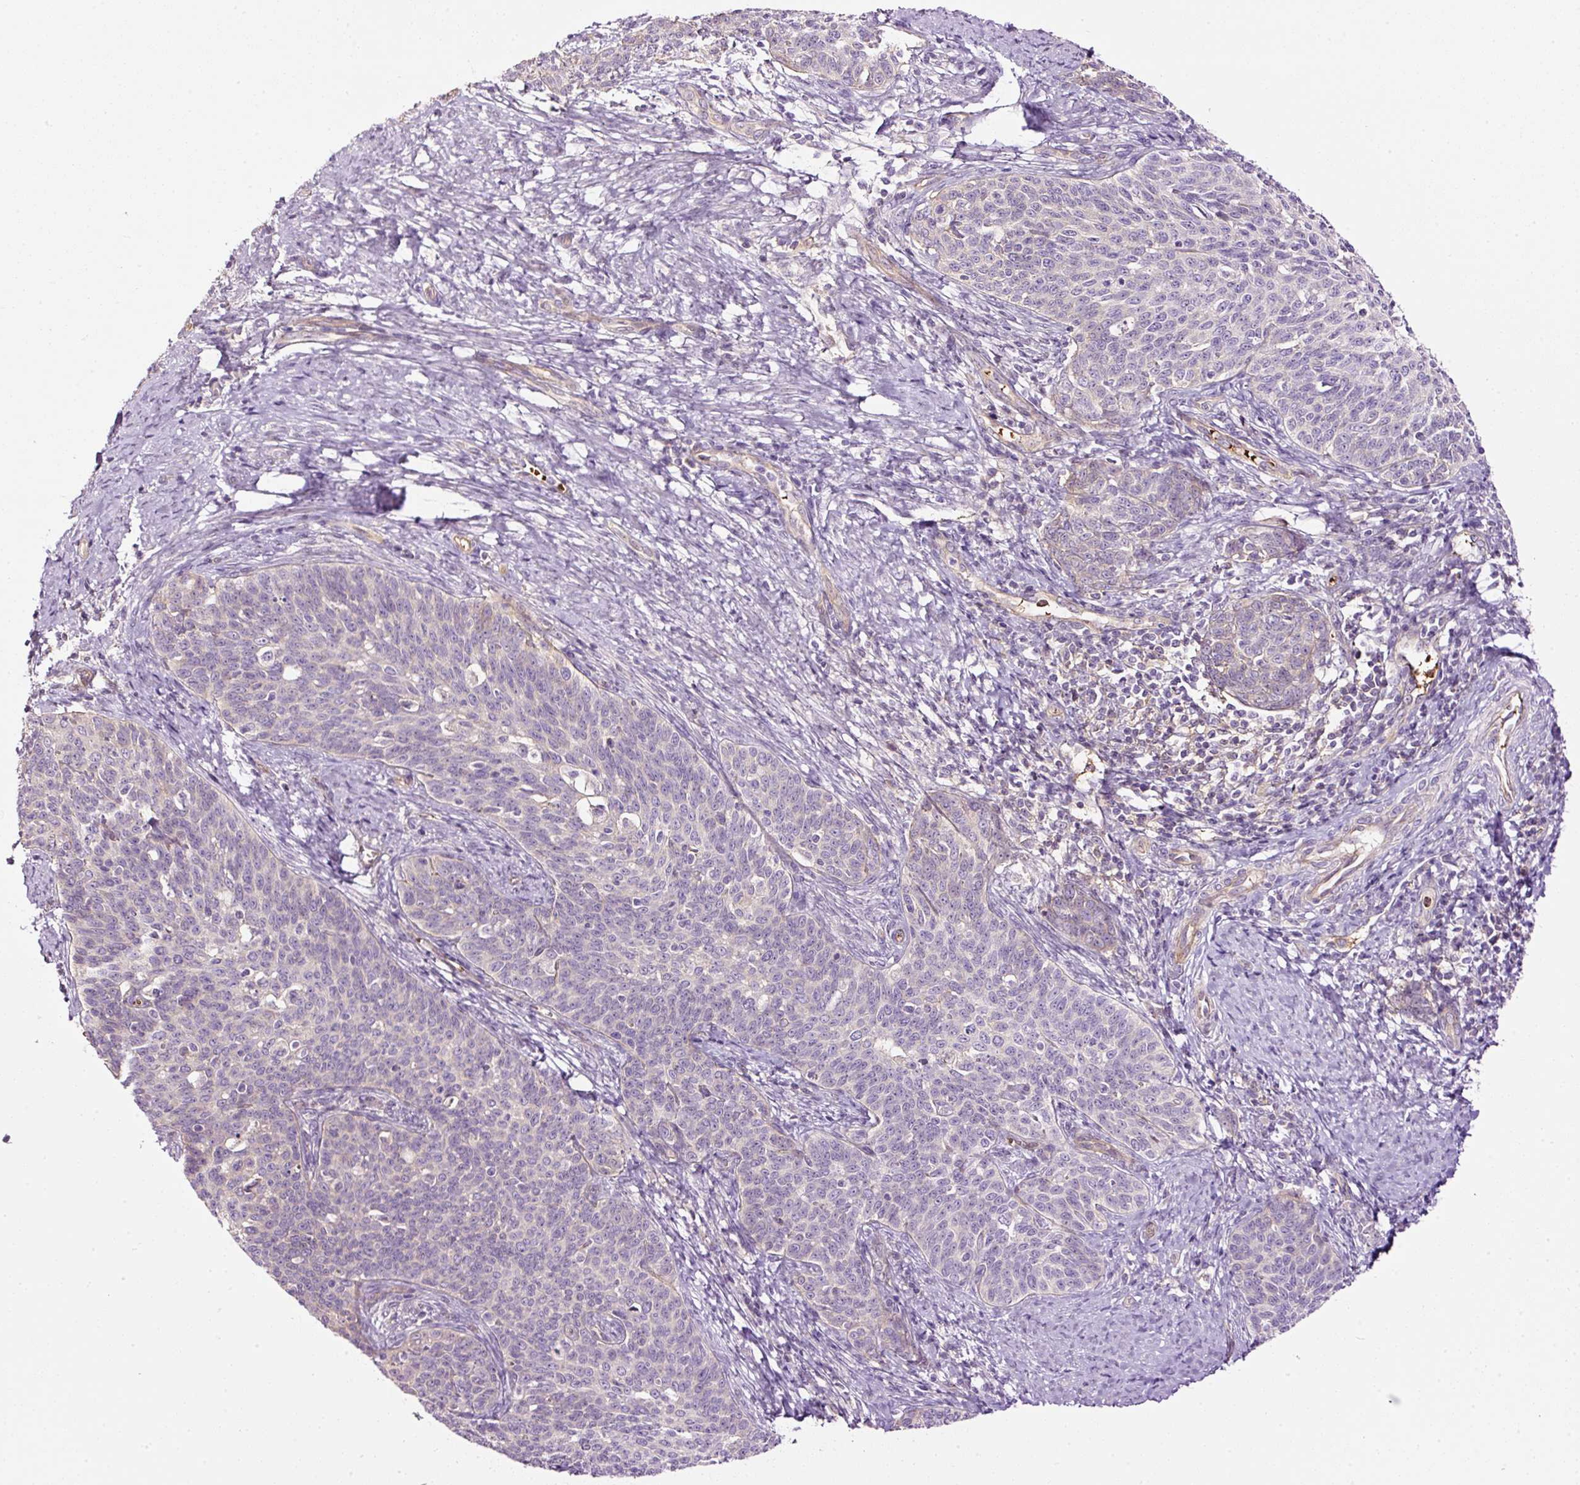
{"staining": {"intensity": "negative", "quantity": "none", "location": "none"}, "tissue": "cervical cancer", "cell_type": "Tumor cells", "image_type": "cancer", "snomed": [{"axis": "morphology", "description": "Squamous cell carcinoma, NOS"}, {"axis": "topography", "description": "Cervix"}], "caption": "A micrograph of cervical cancer (squamous cell carcinoma) stained for a protein demonstrates no brown staining in tumor cells.", "gene": "USHBP1", "patient": {"sex": "female", "age": 39}}